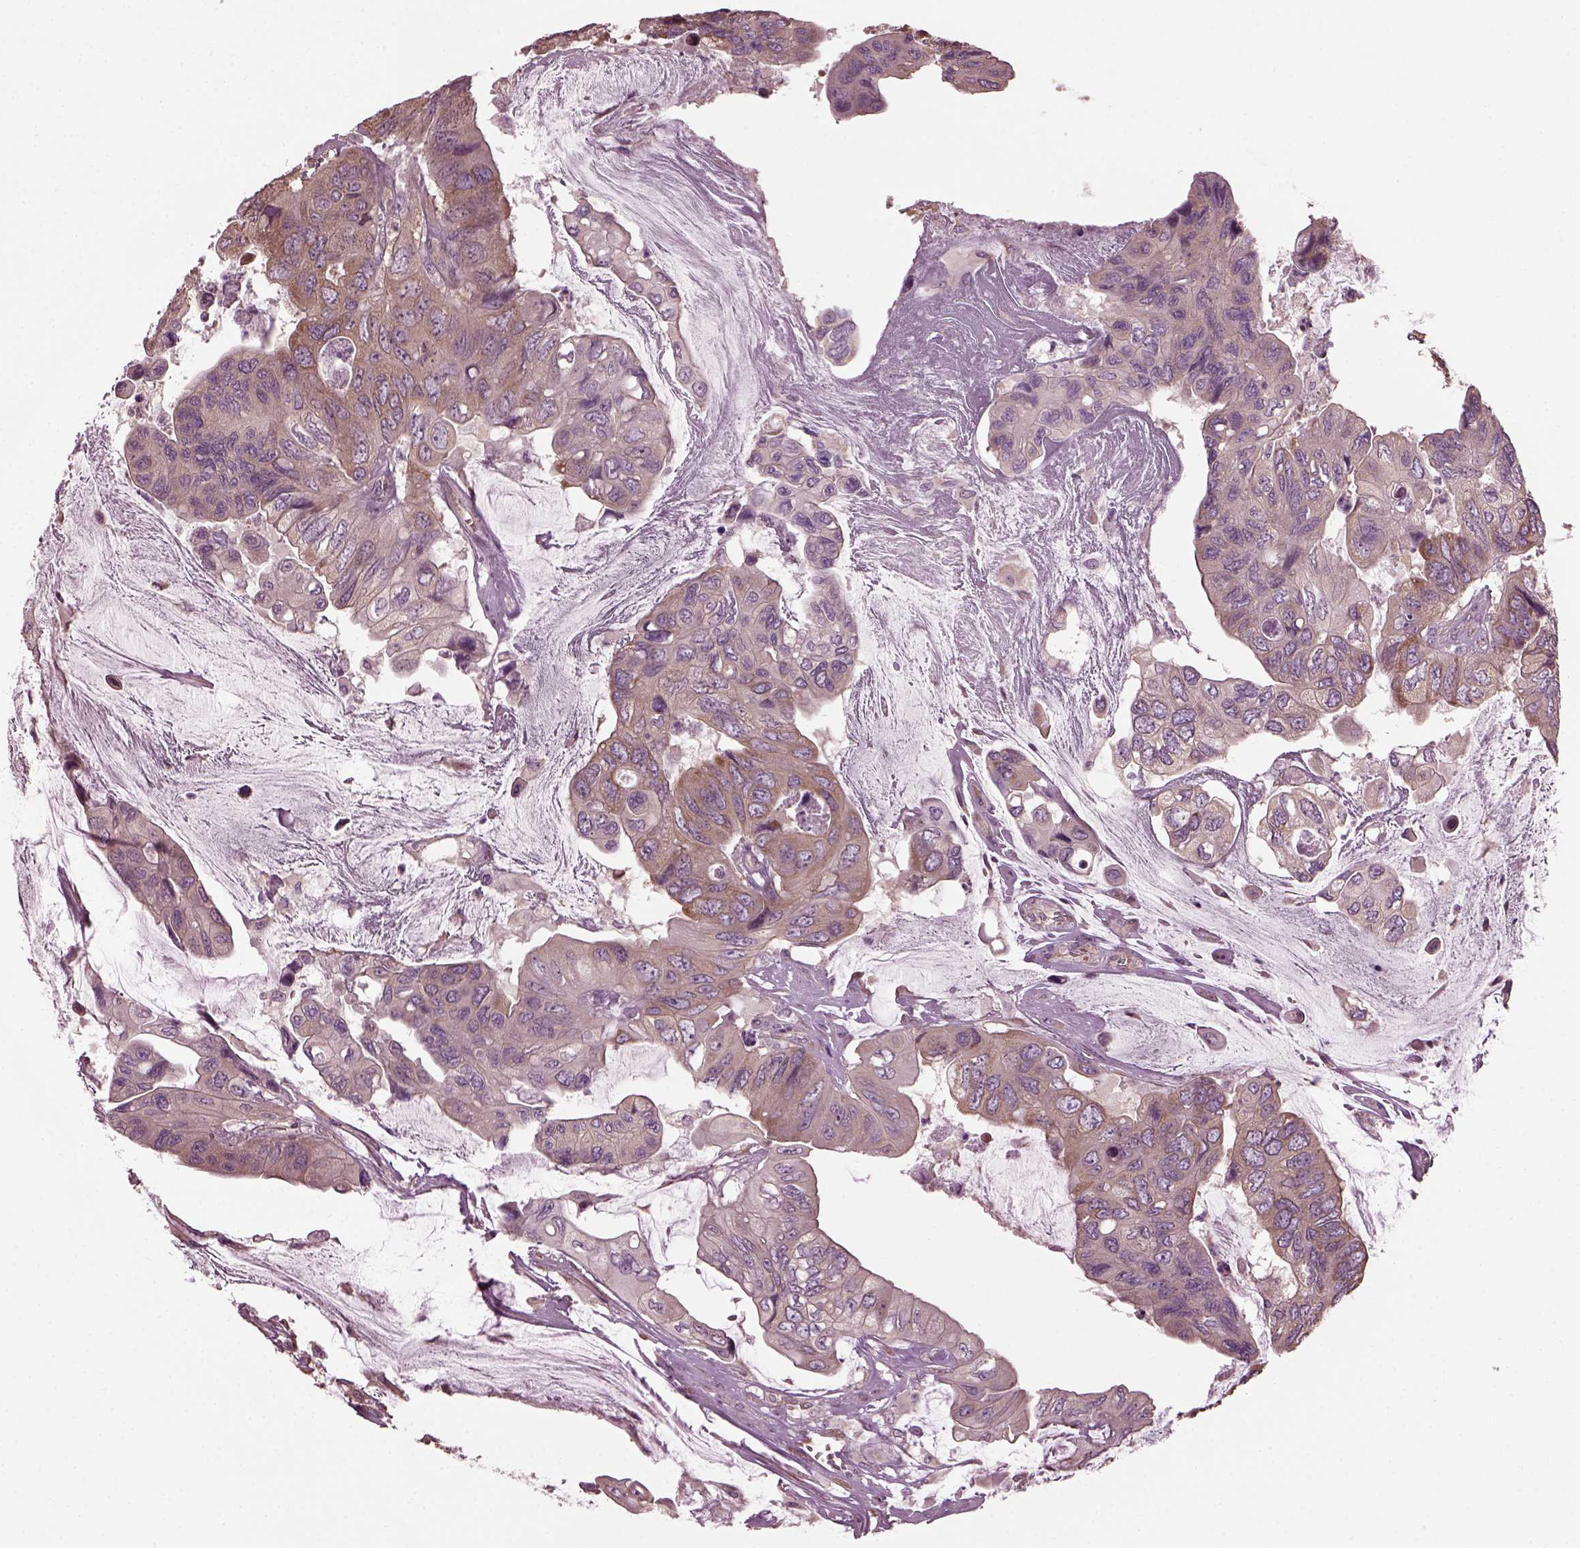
{"staining": {"intensity": "weak", "quantity": "<25%", "location": "cytoplasmic/membranous"}, "tissue": "colorectal cancer", "cell_type": "Tumor cells", "image_type": "cancer", "snomed": [{"axis": "morphology", "description": "Adenocarcinoma, NOS"}, {"axis": "topography", "description": "Rectum"}], "caption": "Protein analysis of colorectal adenocarcinoma displays no significant positivity in tumor cells.", "gene": "CABP5", "patient": {"sex": "male", "age": 63}}